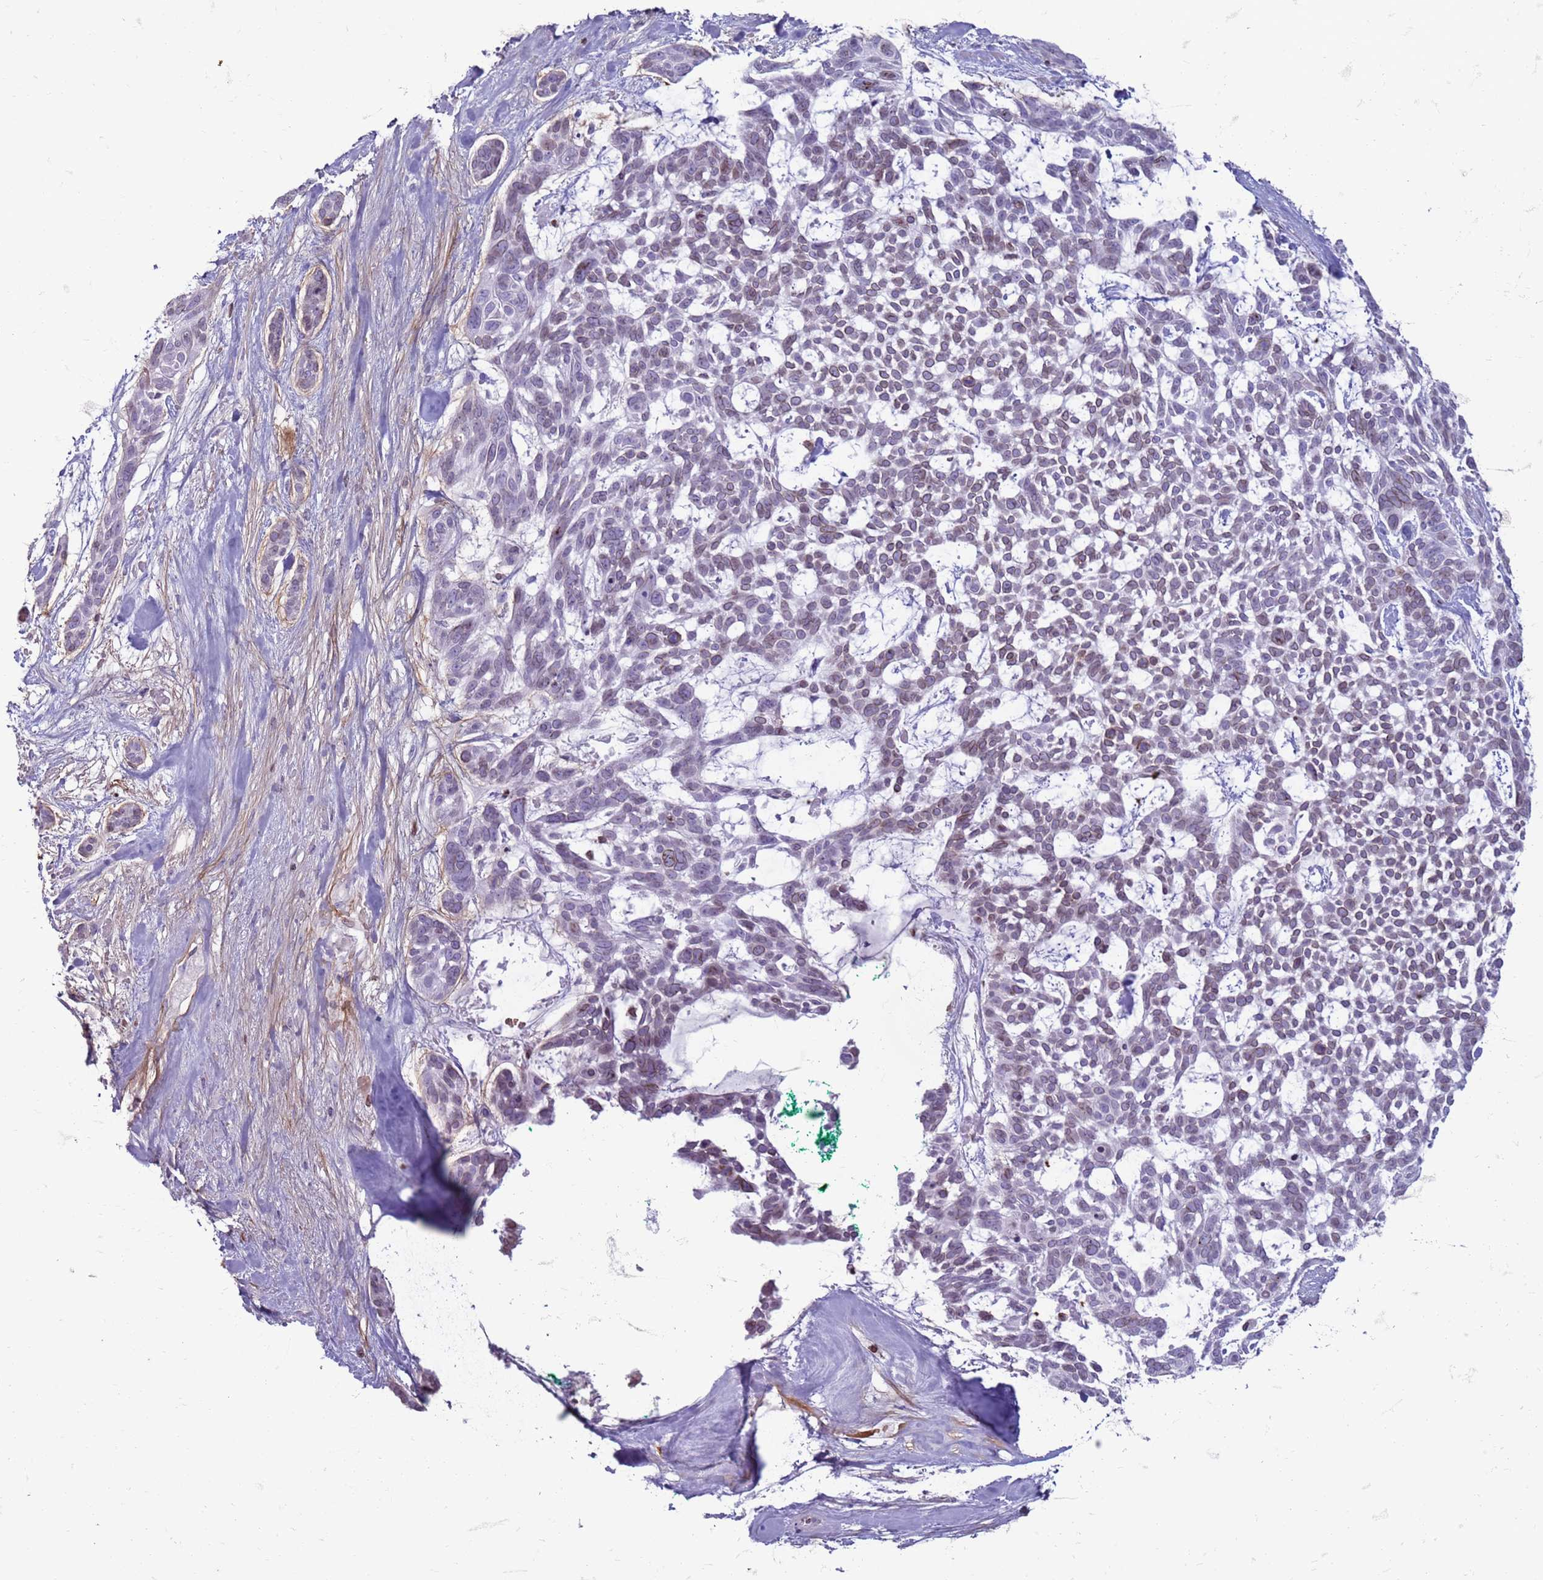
{"staining": {"intensity": "weak", "quantity": "<25%", "location": "cytoplasmic/membranous,nuclear"}, "tissue": "skin cancer", "cell_type": "Tumor cells", "image_type": "cancer", "snomed": [{"axis": "morphology", "description": "Basal cell carcinoma"}, {"axis": "topography", "description": "Skin"}], "caption": "Immunohistochemistry histopathology image of neoplastic tissue: human skin cancer stained with DAB exhibits no significant protein staining in tumor cells.", "gene": "METTL25B", "patient": {"sex": "male", "age": 88}}